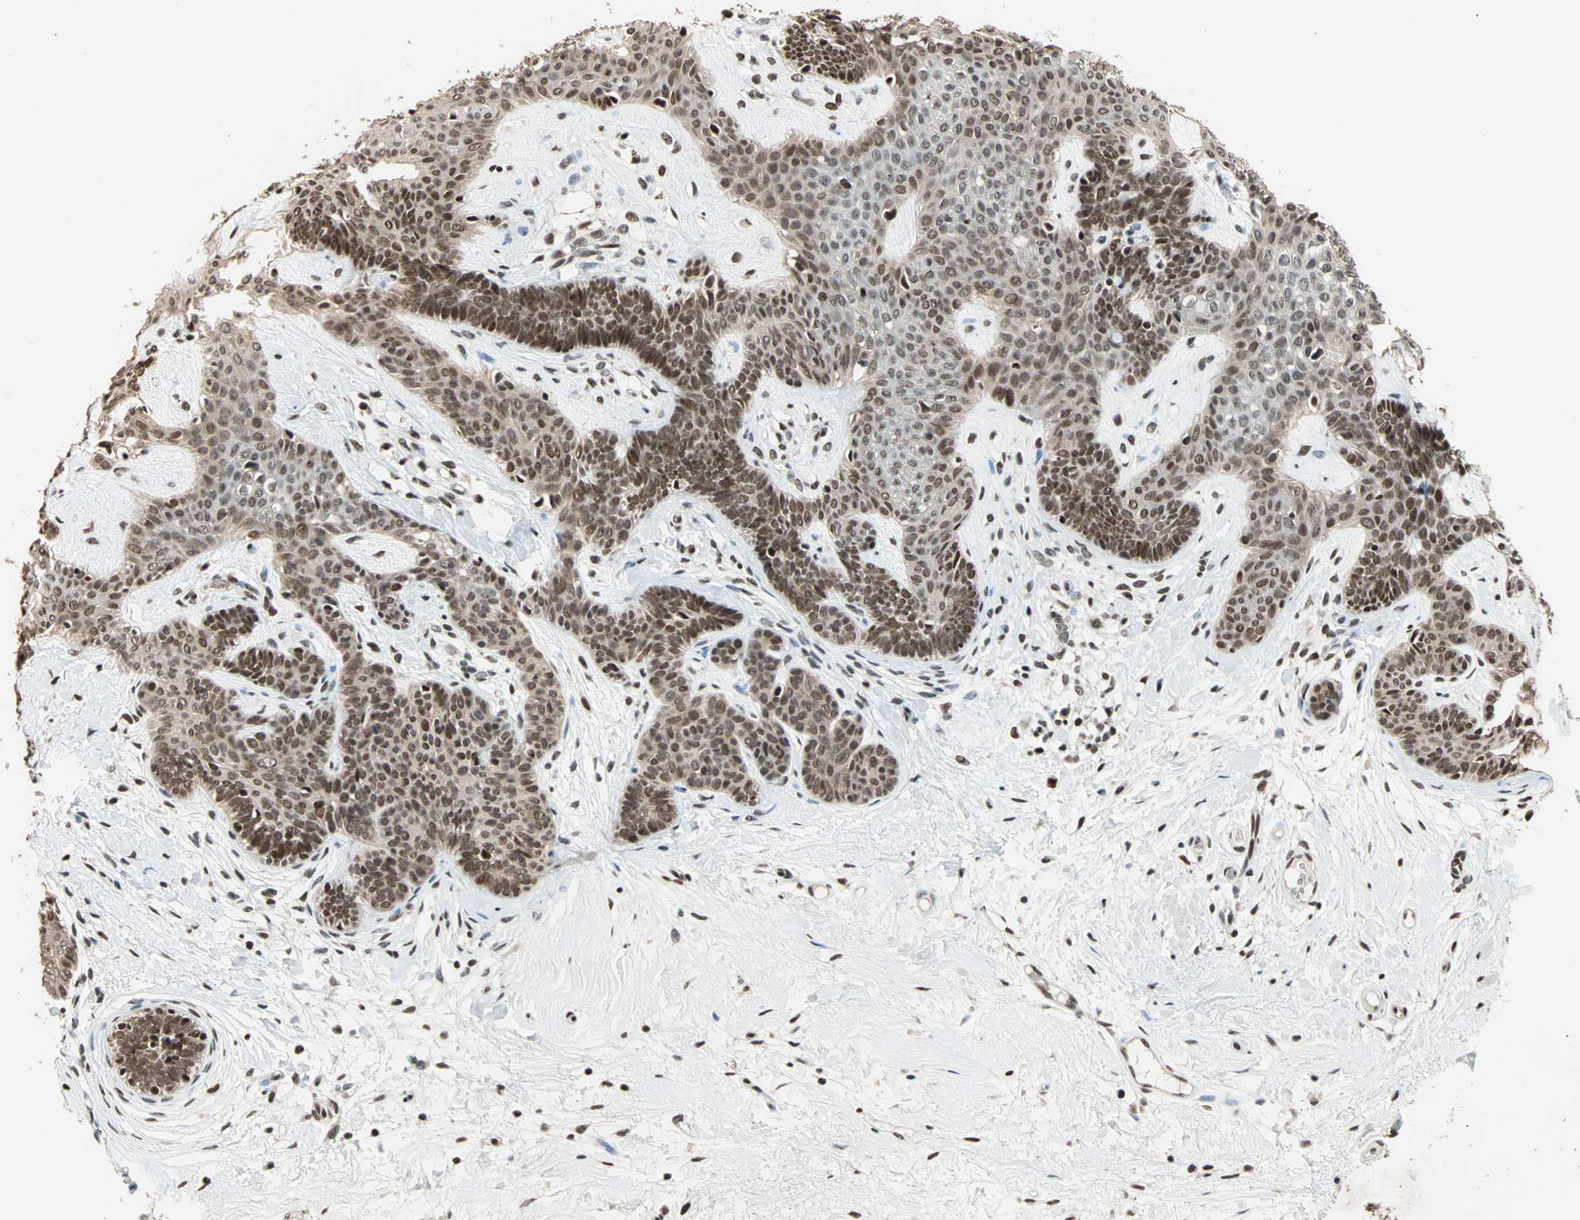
{"staining": {"intensity": "moderate", "quantity": ">75%", "location": "nuclear"}, "tissue": "skin cancer", "cell_type": "Tumor cells", "image_type": "cancer", "snomed": [{"axis": "morphology", "description": "Developmental malformation"}, {"axis": "morphology", "description": "Basal cell carcinoma"}, {"axis": "topography", "description": "Skin"}], "caption": "Human skin basal cell carcinoma stained with a brown dye exhibits moderate nuclear positive positivity in about >75% of tumor cells.", "gene": "MDC1", "patient": {"sex": "female", "age": 62}}